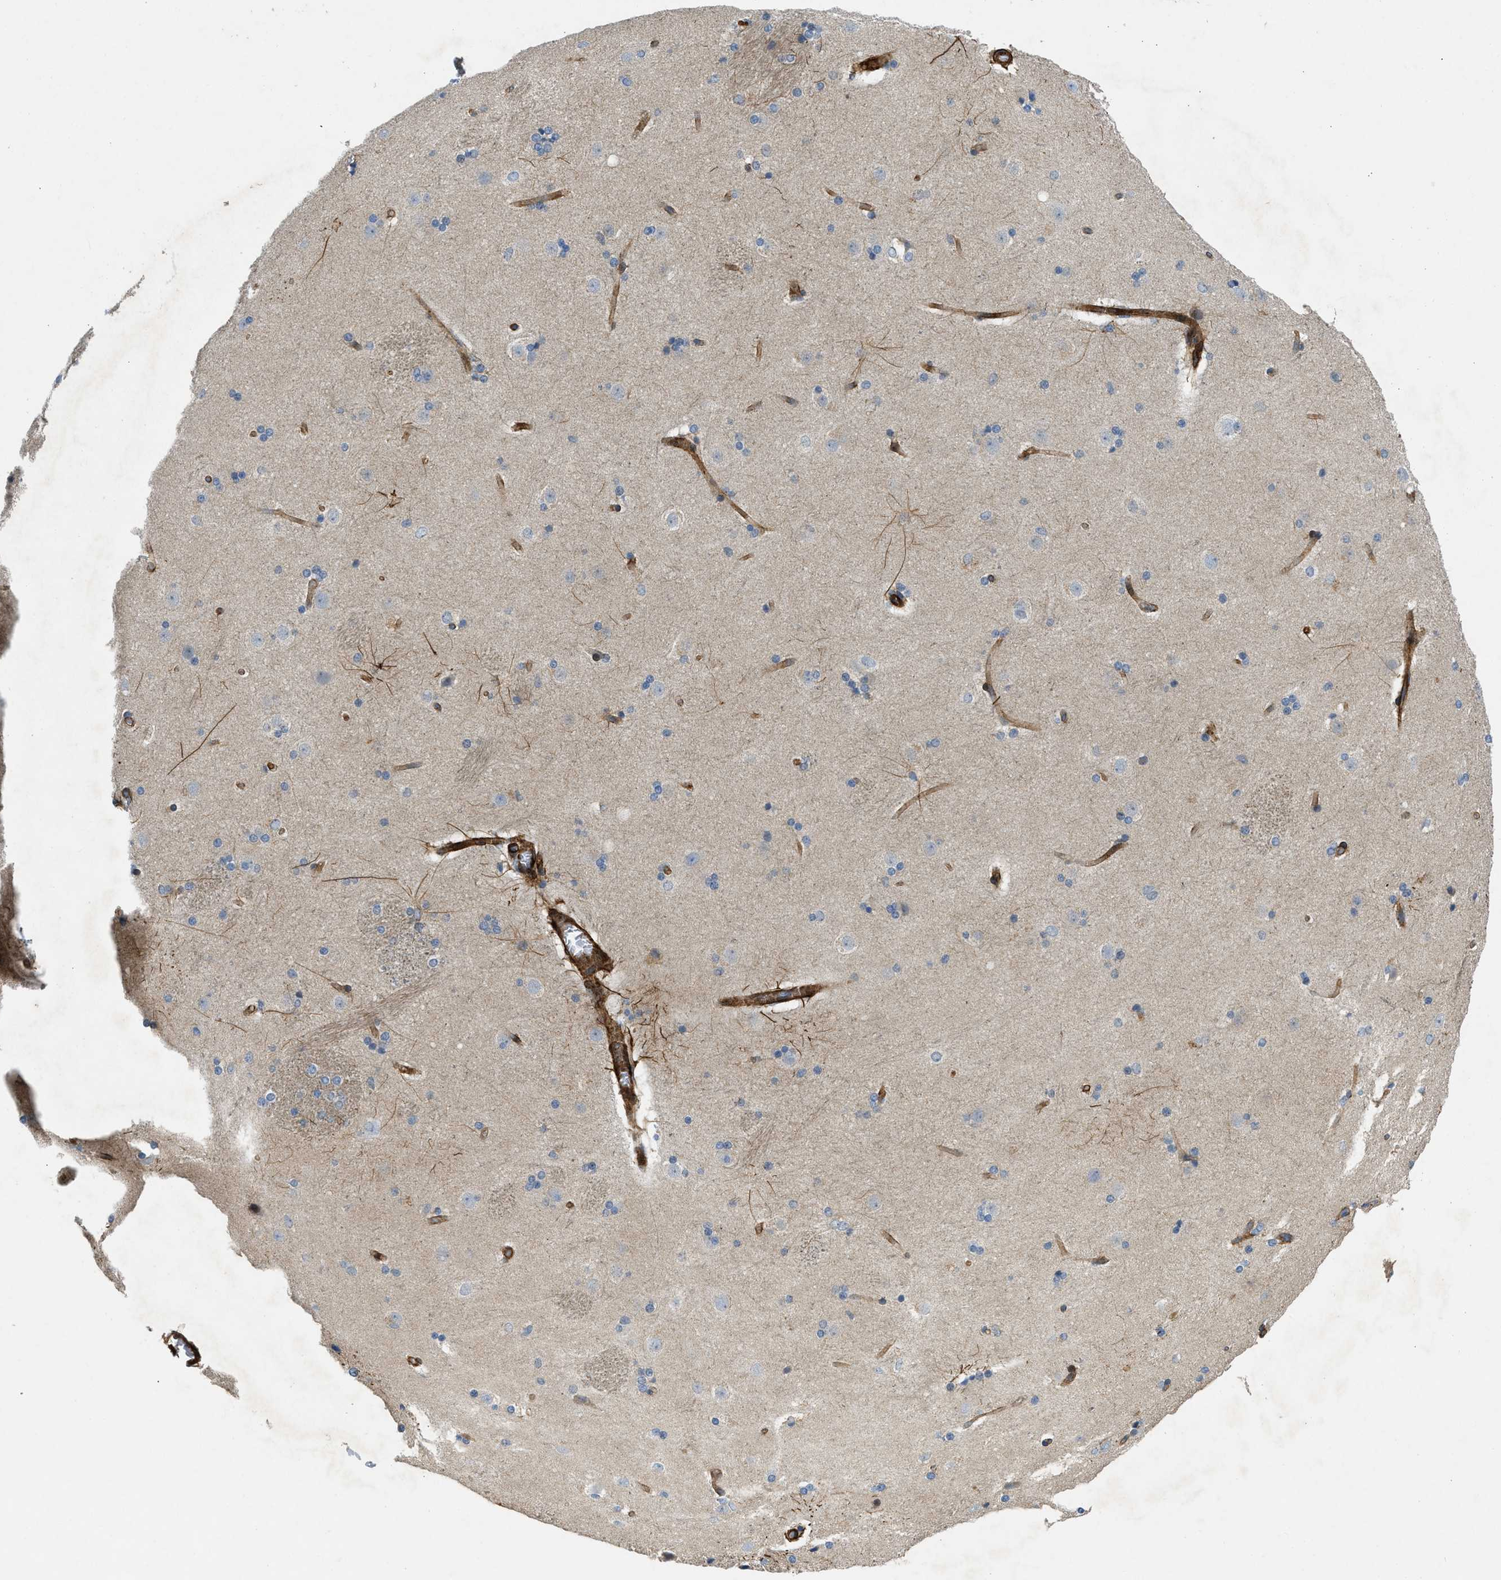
{"staining": {"intensity": "strong", "quantity": "<25%", "location": "cytoplasmic/membranous"}, "tissue": "caudate", "cell_type": "Glial cells", "image_type": "normal", "snomed": [{"axis": "morphology", "description": "Normal tissue, NOS"}, {"axis": "topography", "description": "Lateral ventricle wall"}], "caption": "Approximately <25% of glial cells in normal human caudate display strong cytoplasmic/membranous protein staining as visualized by brown immunohistochemical staining.", "gene": "NYNRIN", "patient": {"sex": "female", "age": 19}}